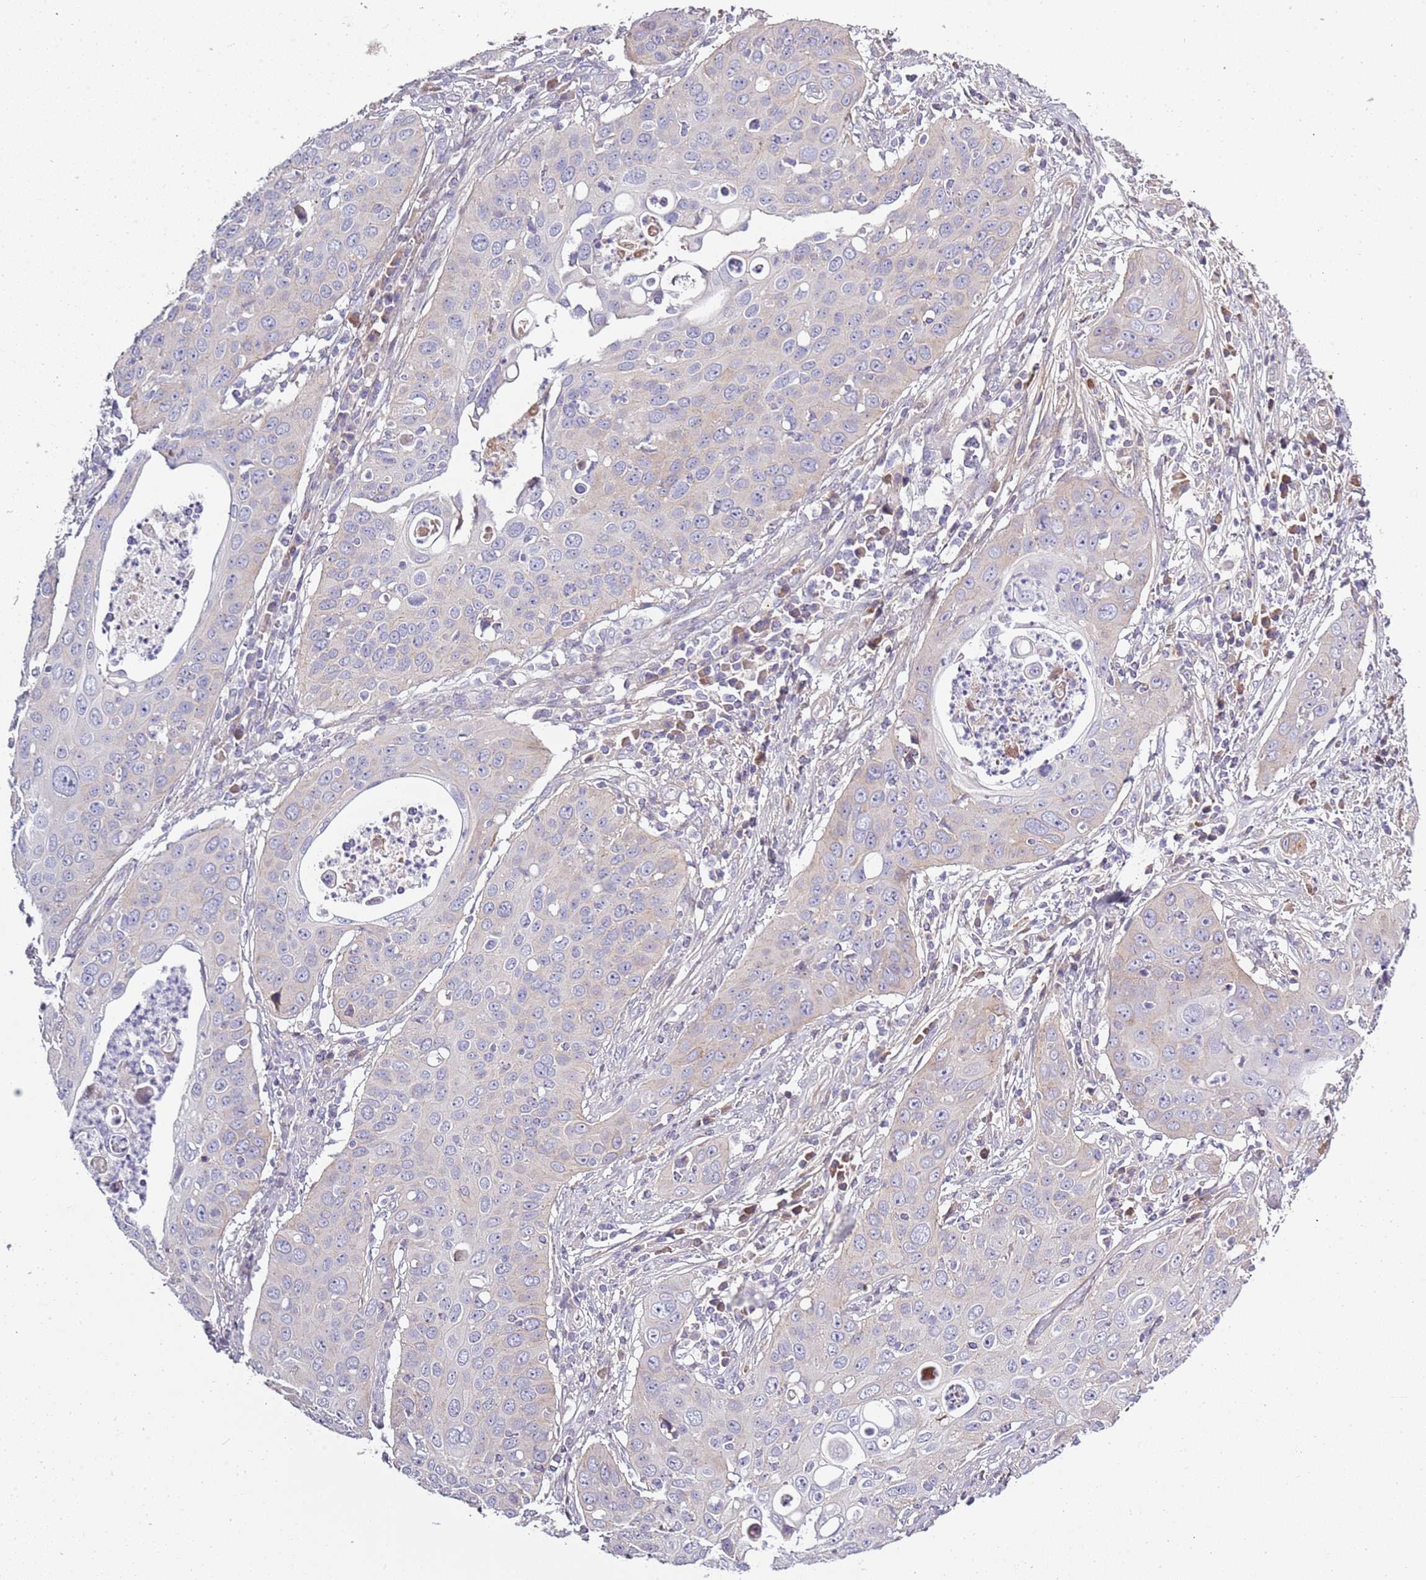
{"staining": {"intensity": "negative", "quantity": "none", "location": "none"}, "tissue": "cervical cancer", "cell_type": "Tumor cells", "image_type": "cancer", "snomed": [{"axis": "morphology", "description": "Squamous cell carcinoma, NOS"}, {"axis": "topography", "description": "Cervix"}], "caption": "A photomicrograph of cervical cancer (squamous cell carcinoma) stained for a protein shows no brown staining in tumor cells. (DAB (3,3'-diaminobenzidine) immunohistochemistry (IHC) with hematoxylin counter stain).", "gene": "TNFRSF6B", "patient": {"sex": "female", "age": 36}}